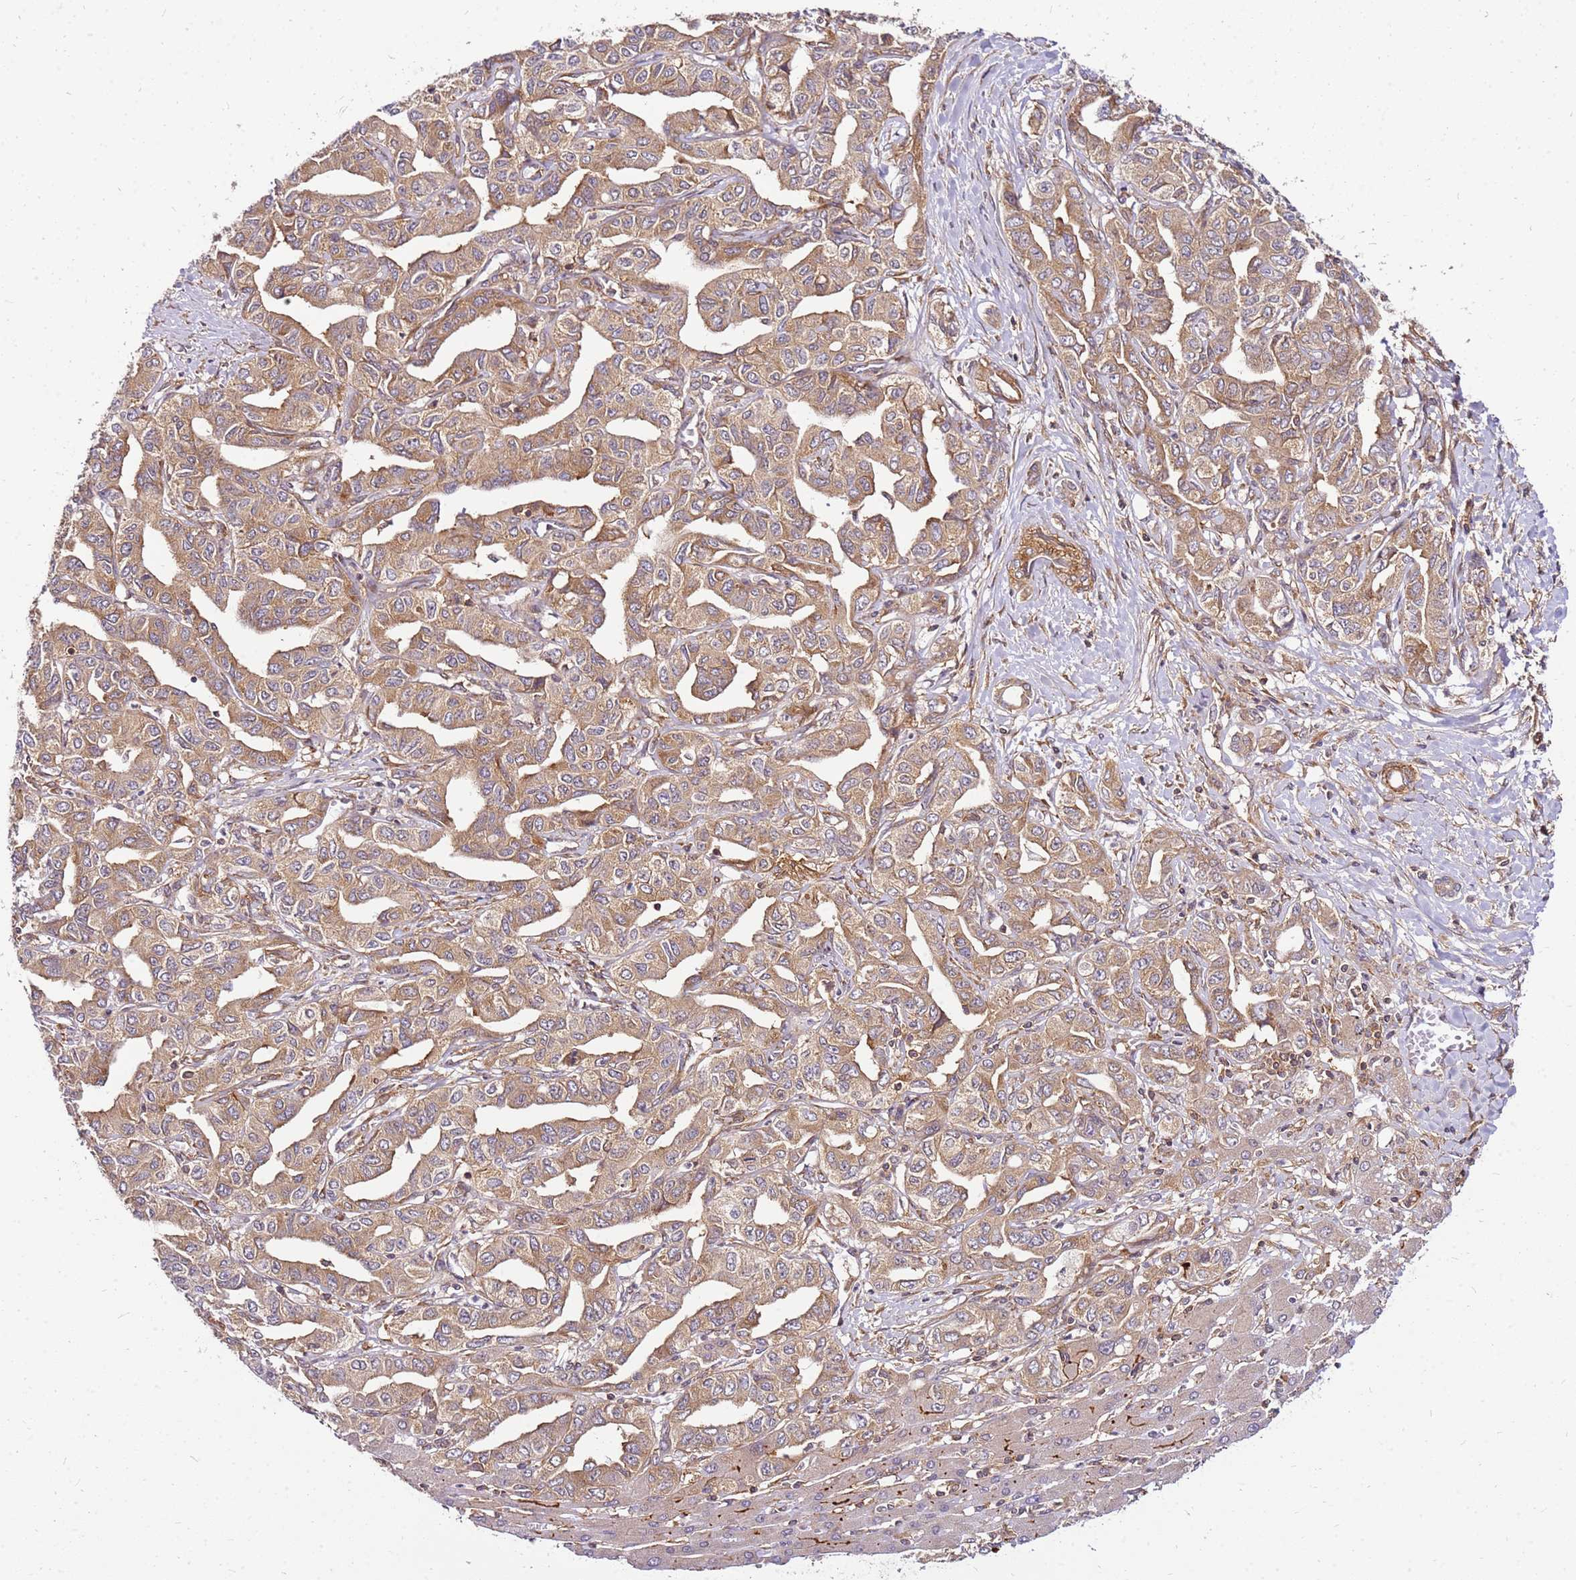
{"staining": {"intensity": "moderate", "quantity": ">75%", "location": "cytoplasmic/membranous"}, "tissue": "liver cancer", "cell_type": "Tumor cells", "image_type": "cancer", "snomed": [{"axis": "morphology", "description": "Cholangiocarcinoma"}, {"axis": "topography", "description": "Liver"}], "caption": "Protein positivity by immunohistochemistry exhibits moderate cytoplasmic/membranous expression in approximately >75% of tumor cells in liver cancer.", "gene": "PIH1D1", "patient": {"sex": "male", "age": 59}}